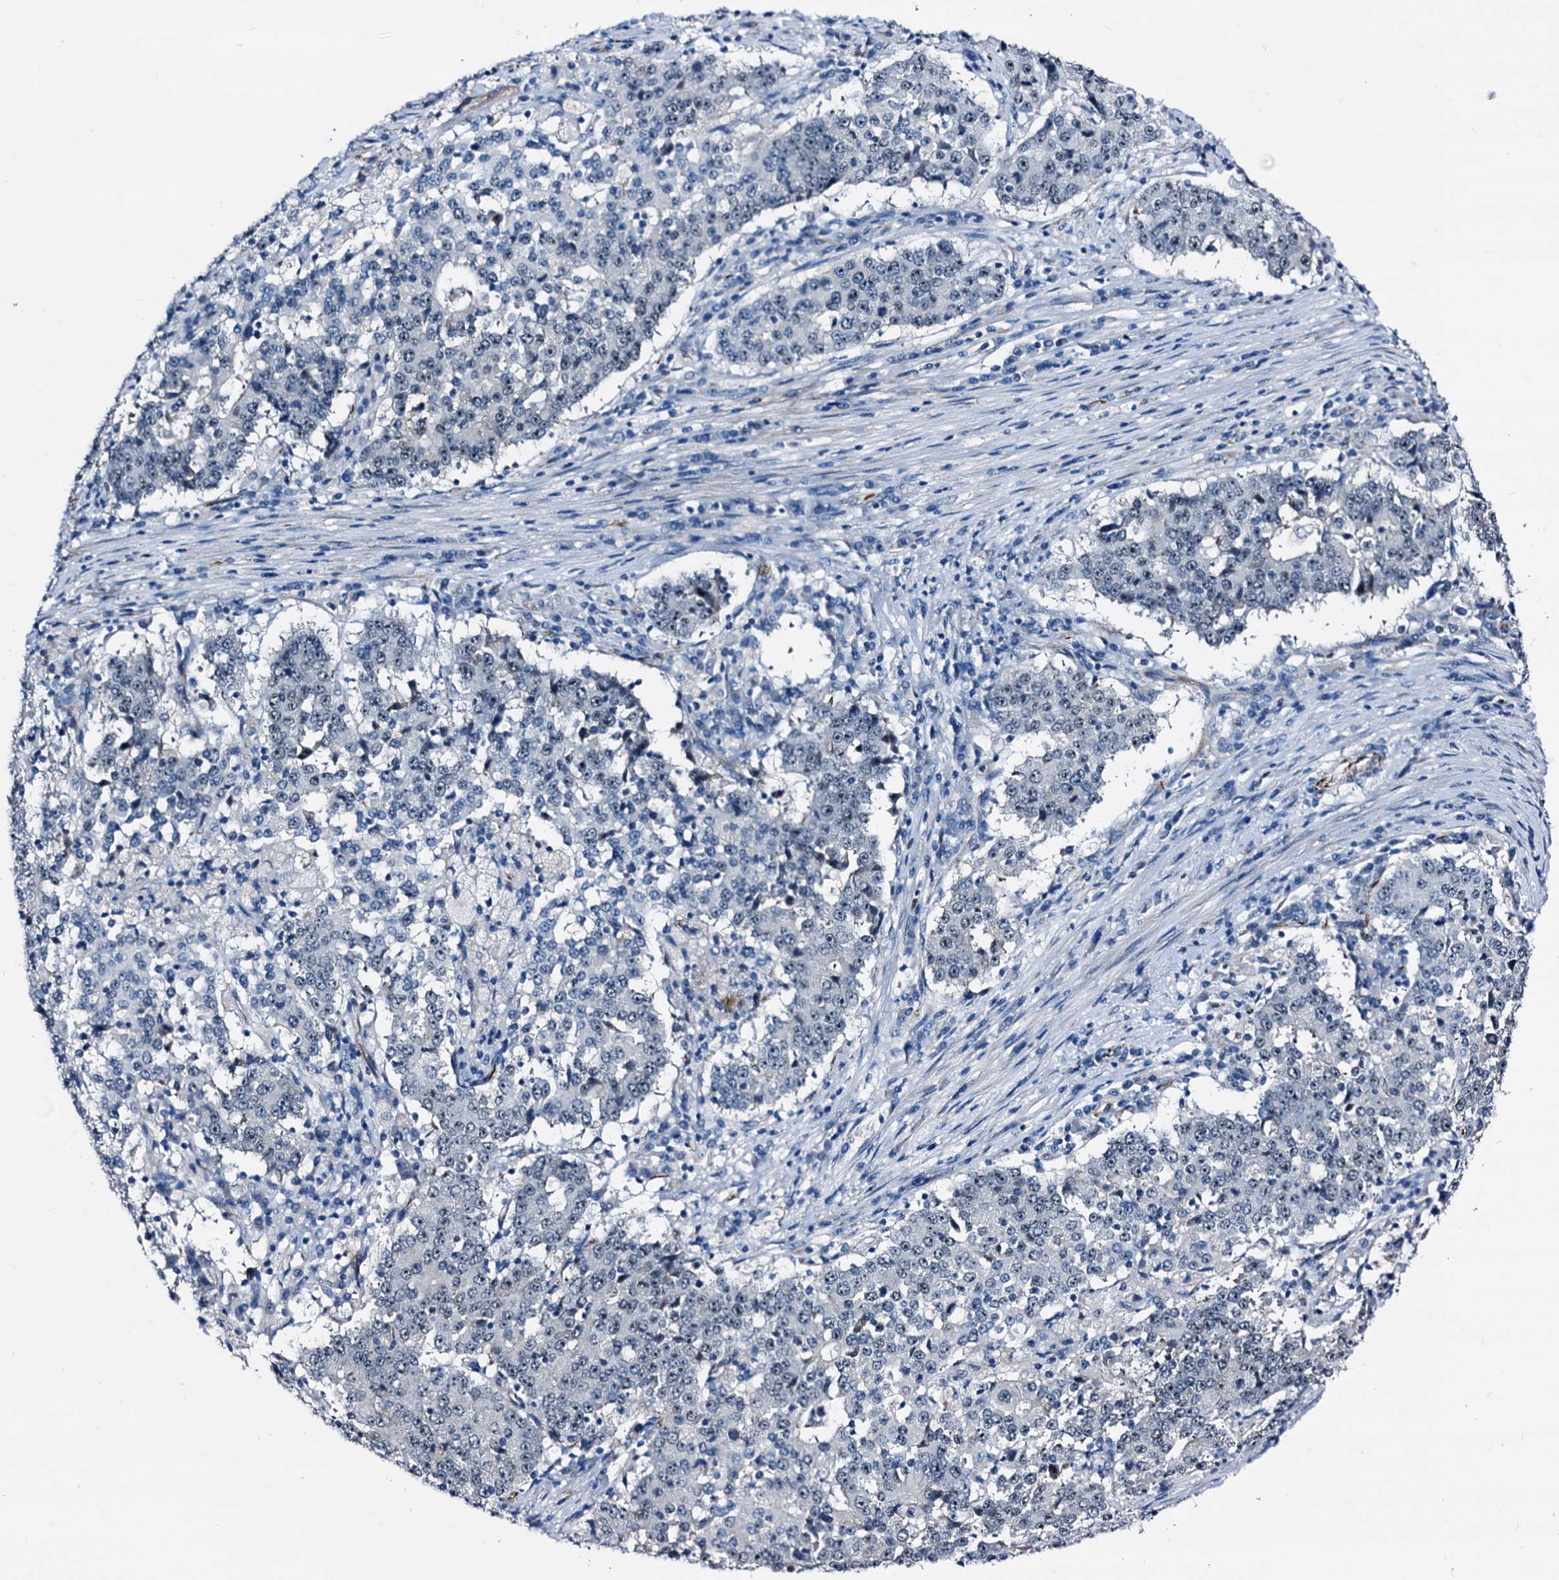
{"staining": {"intensity": "weak", "quantity": "<25%", "location": "nuclear"}, "tissue": "stomach cancer", "cell_type": "Tumor cells", "image_type": "cancer", "snomed": [{"axis": "morphology", "description": "Adenocarcinoma, NOS"}, {"axis": "topography", "description": "Stomach"}], "caption": "Immunohistochemistry photomicrograph of adenocarcinoma (stomach) stained for a protein (brown), which exhibits no staining in tumor cells.", "gene": "EMG1", "patient": {"sex": "male", "age": 59}}